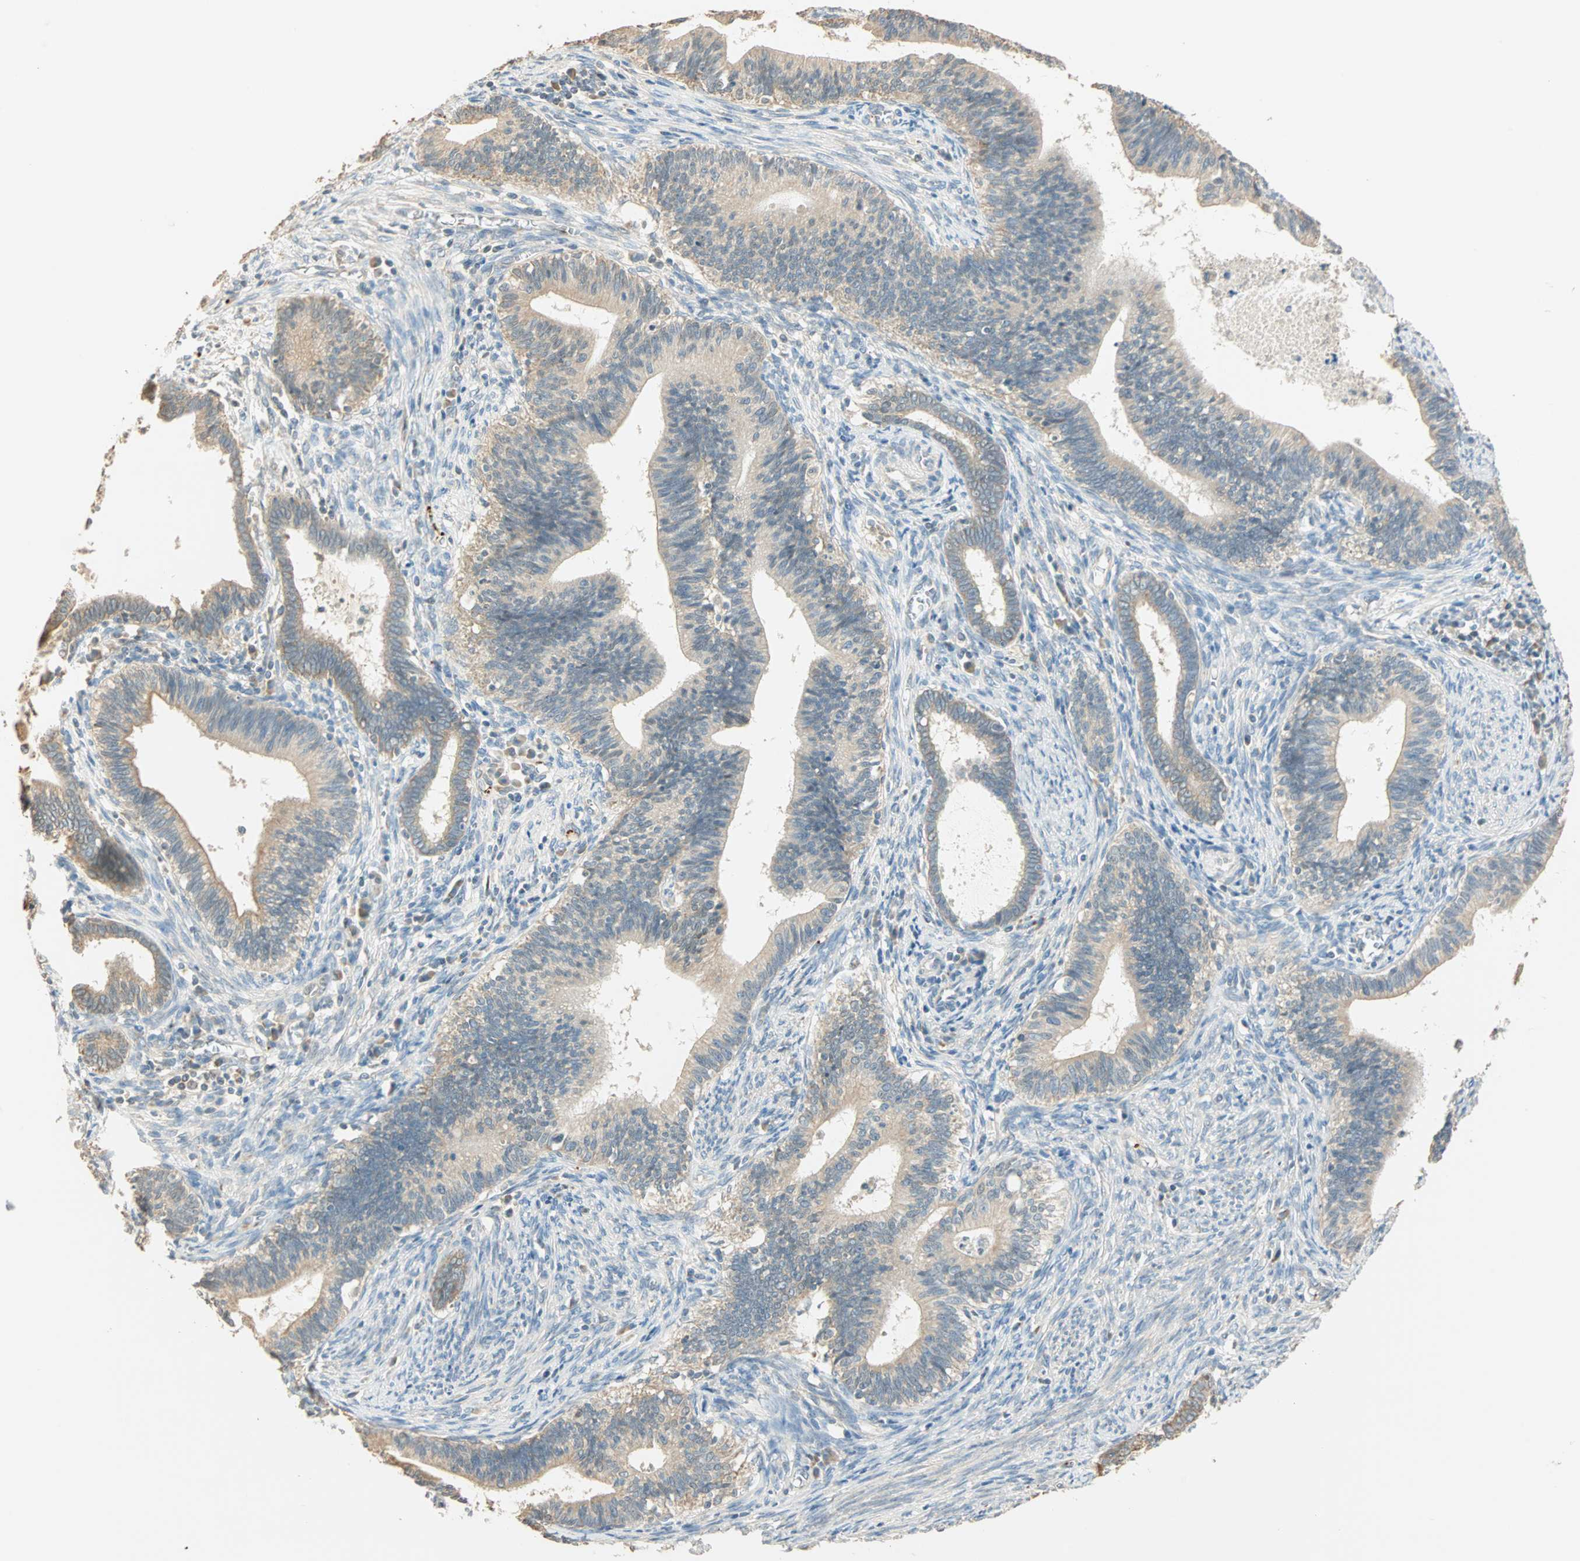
{"staining": {"intensity": "weak", "quantity": ">75%", "location": "cytoplasmic/membranous"}, "tissue": "cervical cancer", "cell_type": "Tumor cells", "image_type": "cancer", "snomed": [{"axis": "morphology", "description": "Adenocarcinoma, NOS"}, {"axis": "topography", "description": "Cervix"}], "caption": "Immunohistochemical staining of cervical cancer (adenocarcinoma) exhibits low levels of weak cytoplasmic/membranous positivity in about >75% of tumor cells.", "gene": "RAD18", "patient": {"sex": "female", "age": 44}}